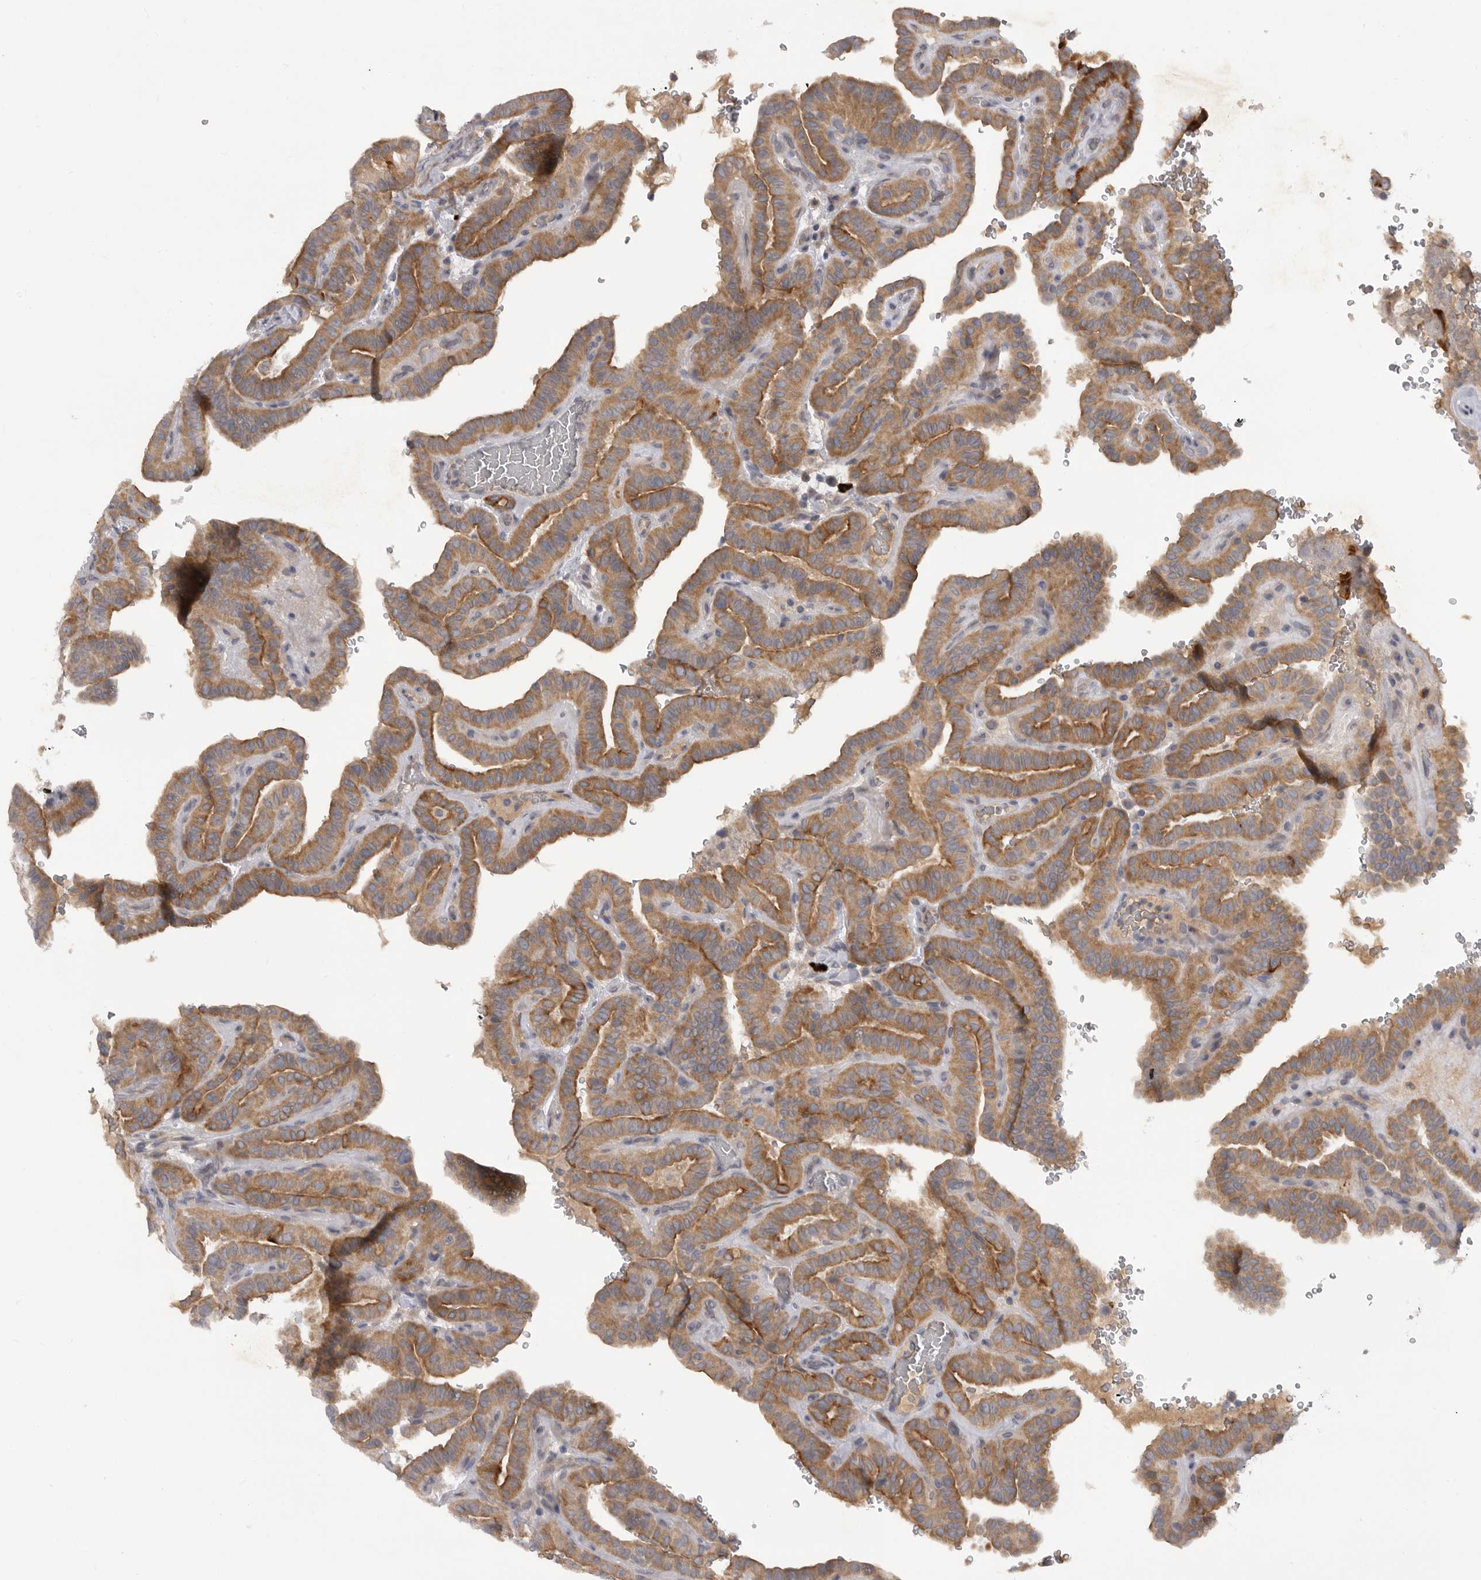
{"staining": {"intensity": "moderate", "quantity": ">75%", "location": "cytoplasmic/membranous"}, "tissue": "thyroid cancer", "cell_type": "Tumor cells", "image_type": "cancer", "snomed": [{"axis": "morphology", "description": "Papillary adenocarcinoma, NOS"}, {"axis": "topography", "description": "Thyroid gland"}], "caption": "Tumor cells show medium levels of moderate cytoplasmic/membranous expression in about >75% of cells in human thyroid cancer.", "gene": "DHDDS", "patient": {"sex": "male", "age": 77}}